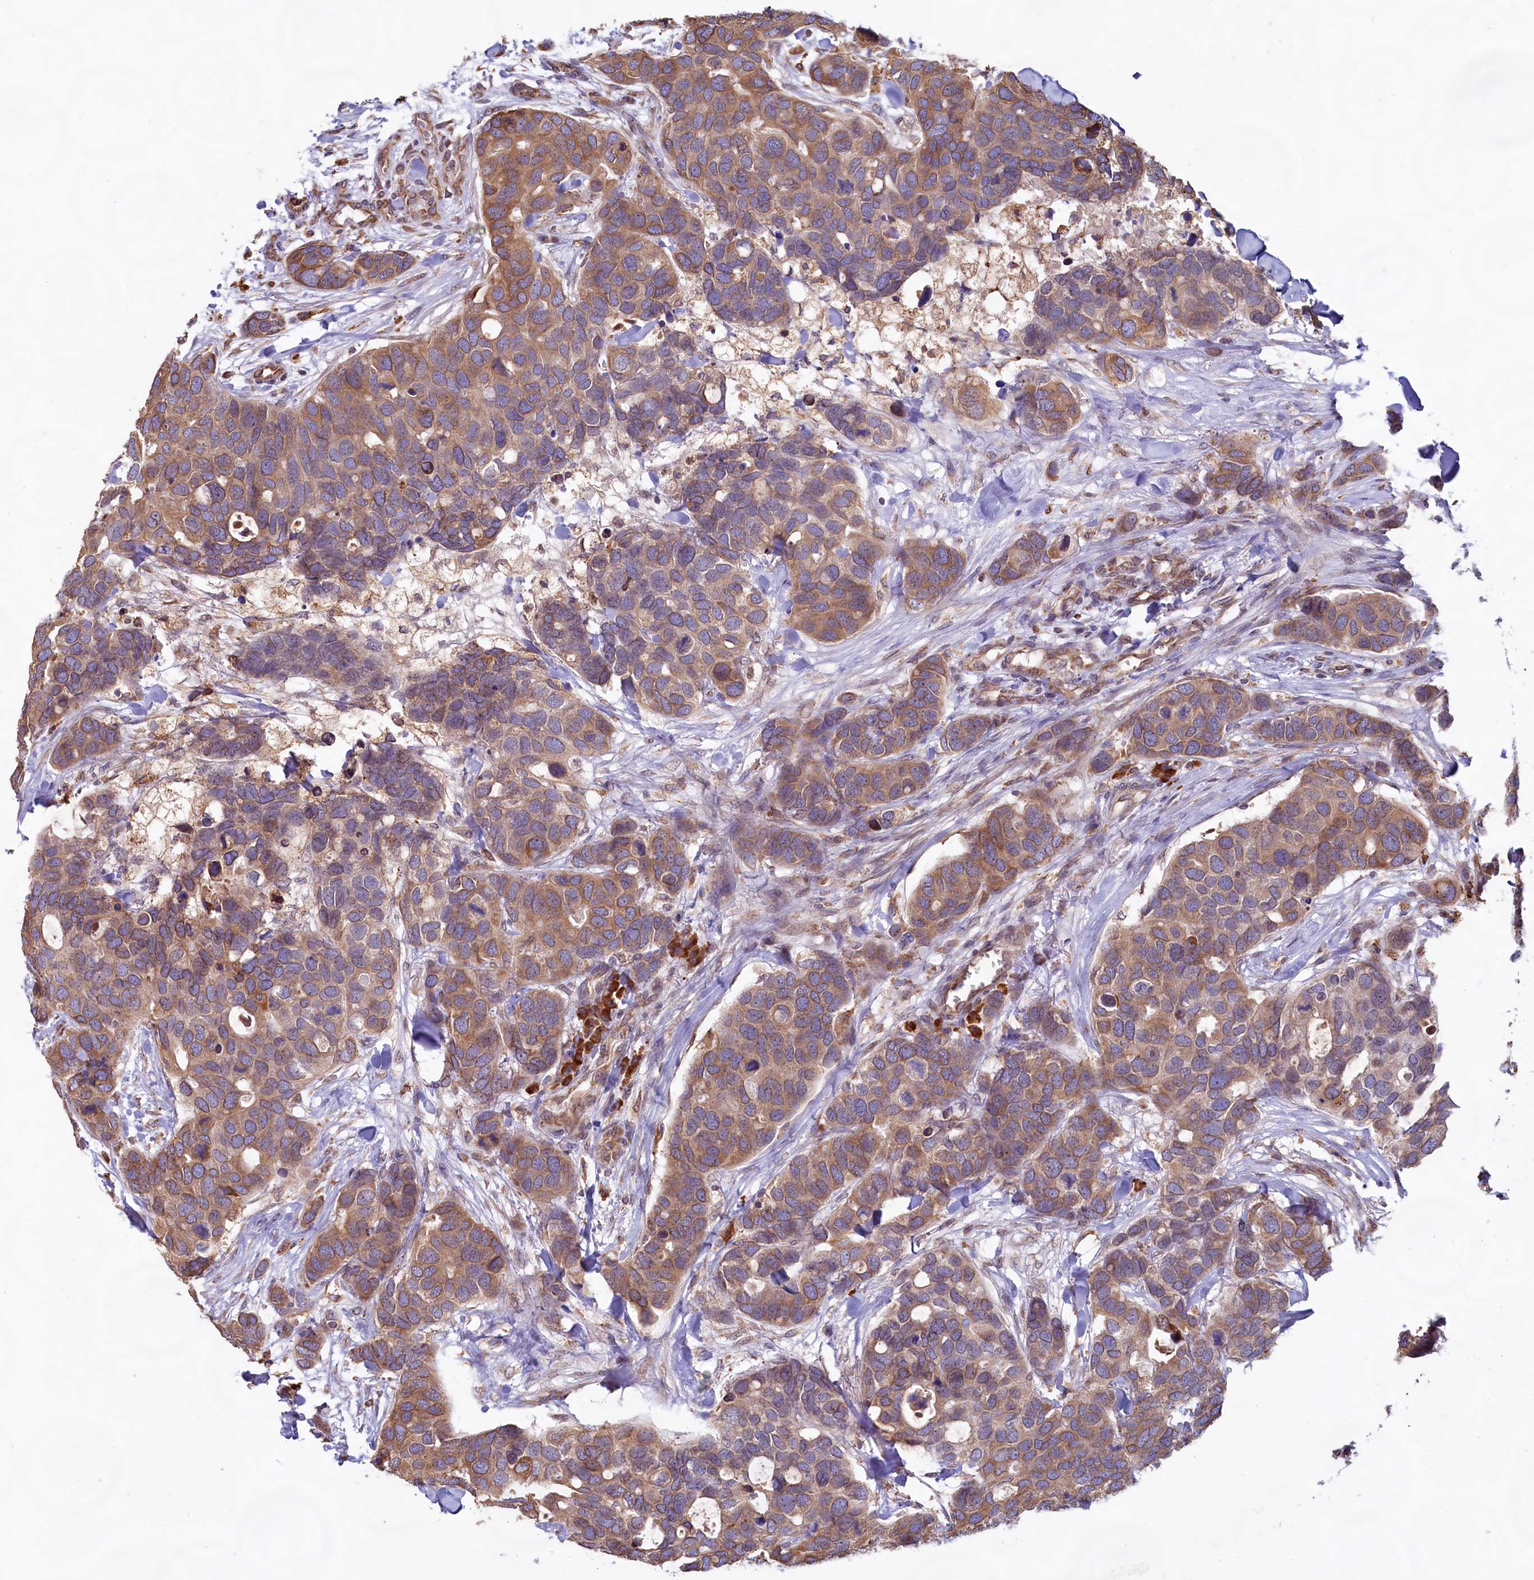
{"staining": {"intensity": "moderate", "quantity": ">75%", "location": "cytoplasmic/membranous"}, "tissue": "breast cancer", "cell_type": "Tumor cells", "image_type": "cancer", "snomed": [{"axis": "morphology", "description": "Duct carcinoma"}, {"axis": "topography", "description": "Breast"}], "caption": "Tumor cells demonstrate moderate cytoplasmic/membranous expression in about >75% of cells in breast invasive ductal carcinoma.", "gene": "TBC1D19", "patient": {"sex": "female", "age": 83}}